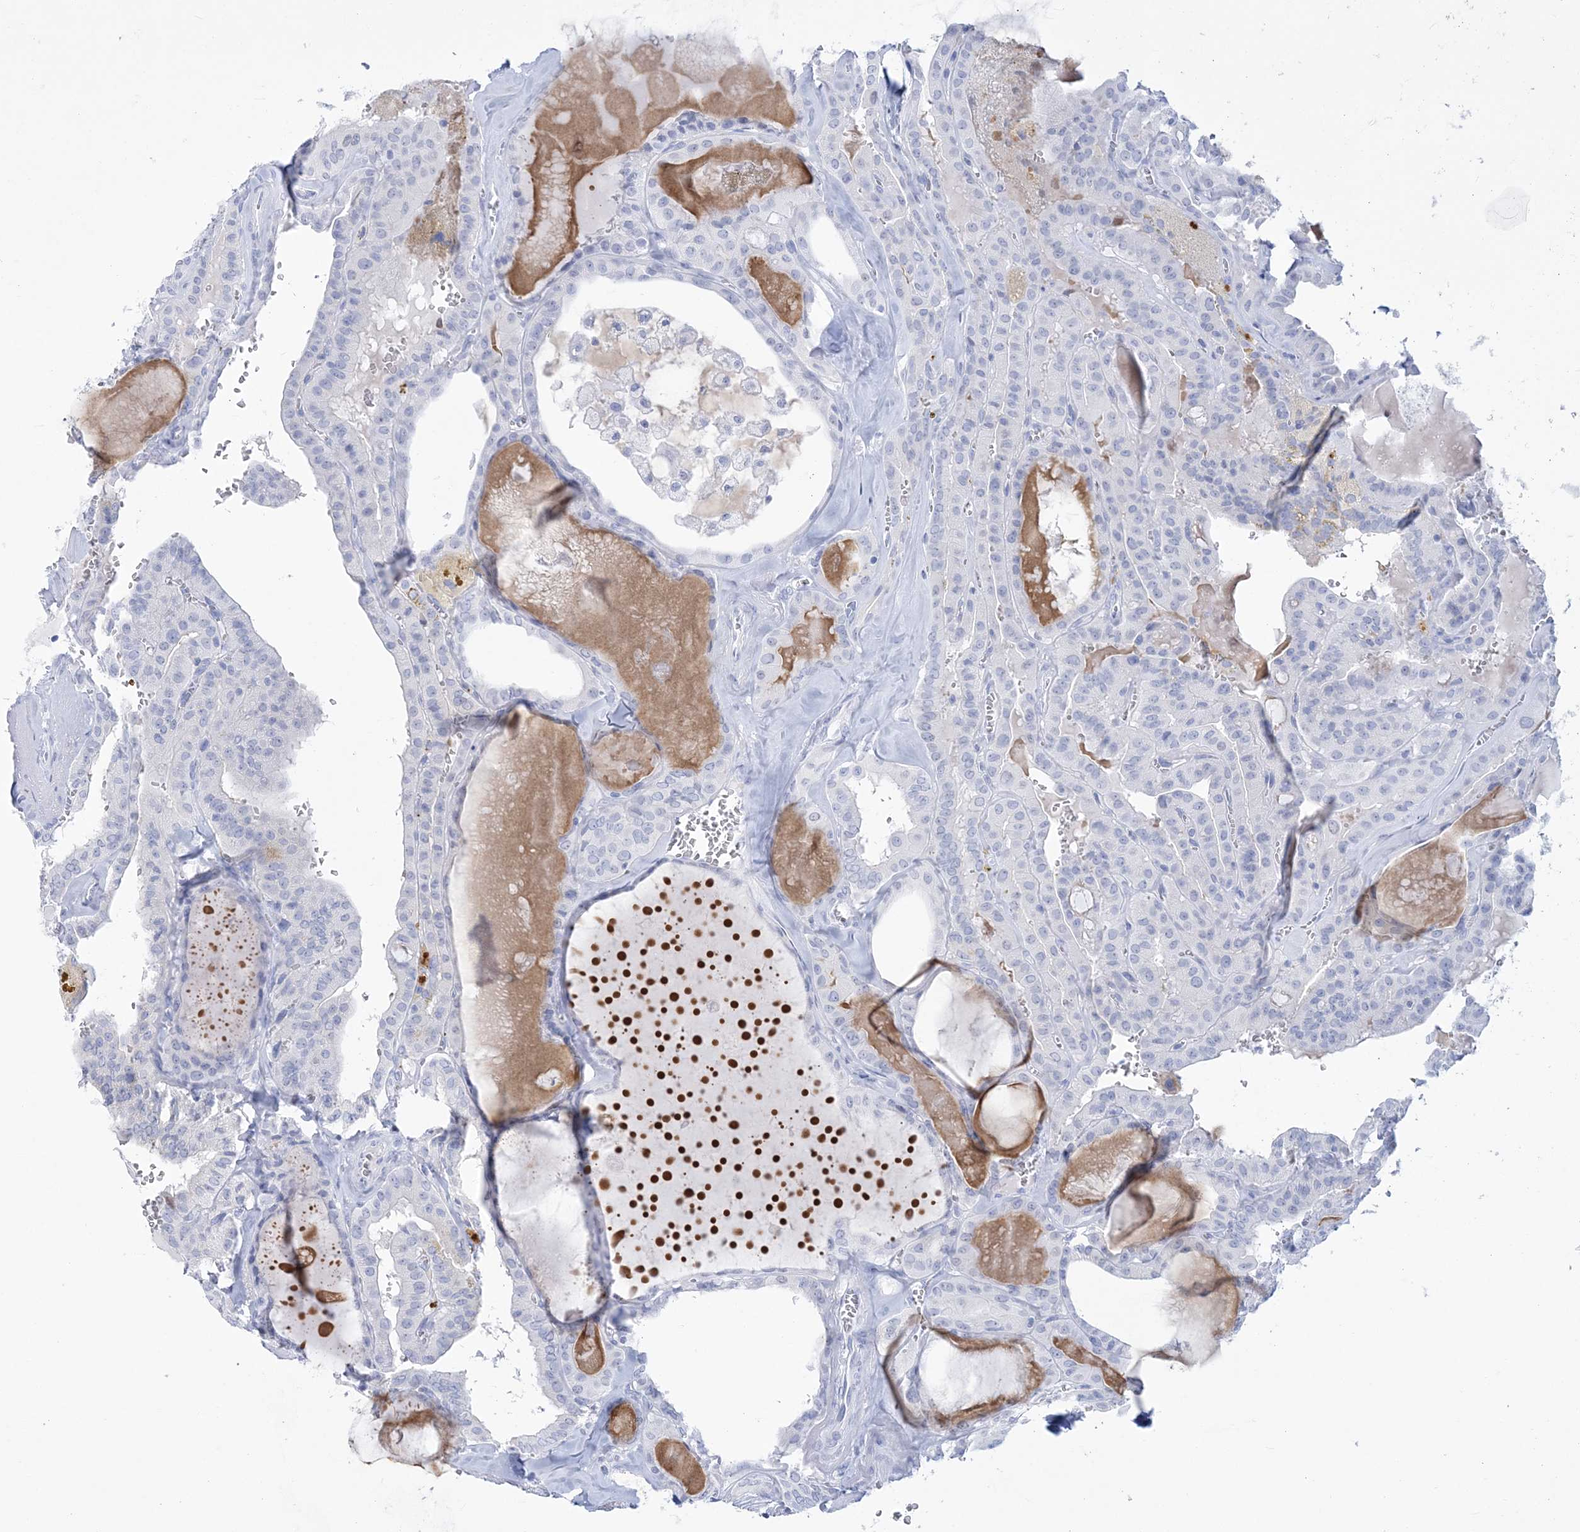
{"staining": {"intensity": "negative", "quantity": "none", "location": "none"}, "tissue": "thyroid cancer", "cell_type": "Tumor cells", "image_type": "cancer", "snomed": [{"axis": "morphology", "description": "Papillary adenocarcinoma, NOS"}, {"axis": "topography", "description": "Thyroid gland"}], "caption": "Image shows no protein positivity in tumor cells of thyroid papillary adenocarcinoma tissue.", "gene": "RBP2", "patient": {"sex": "male", "age": 52}}